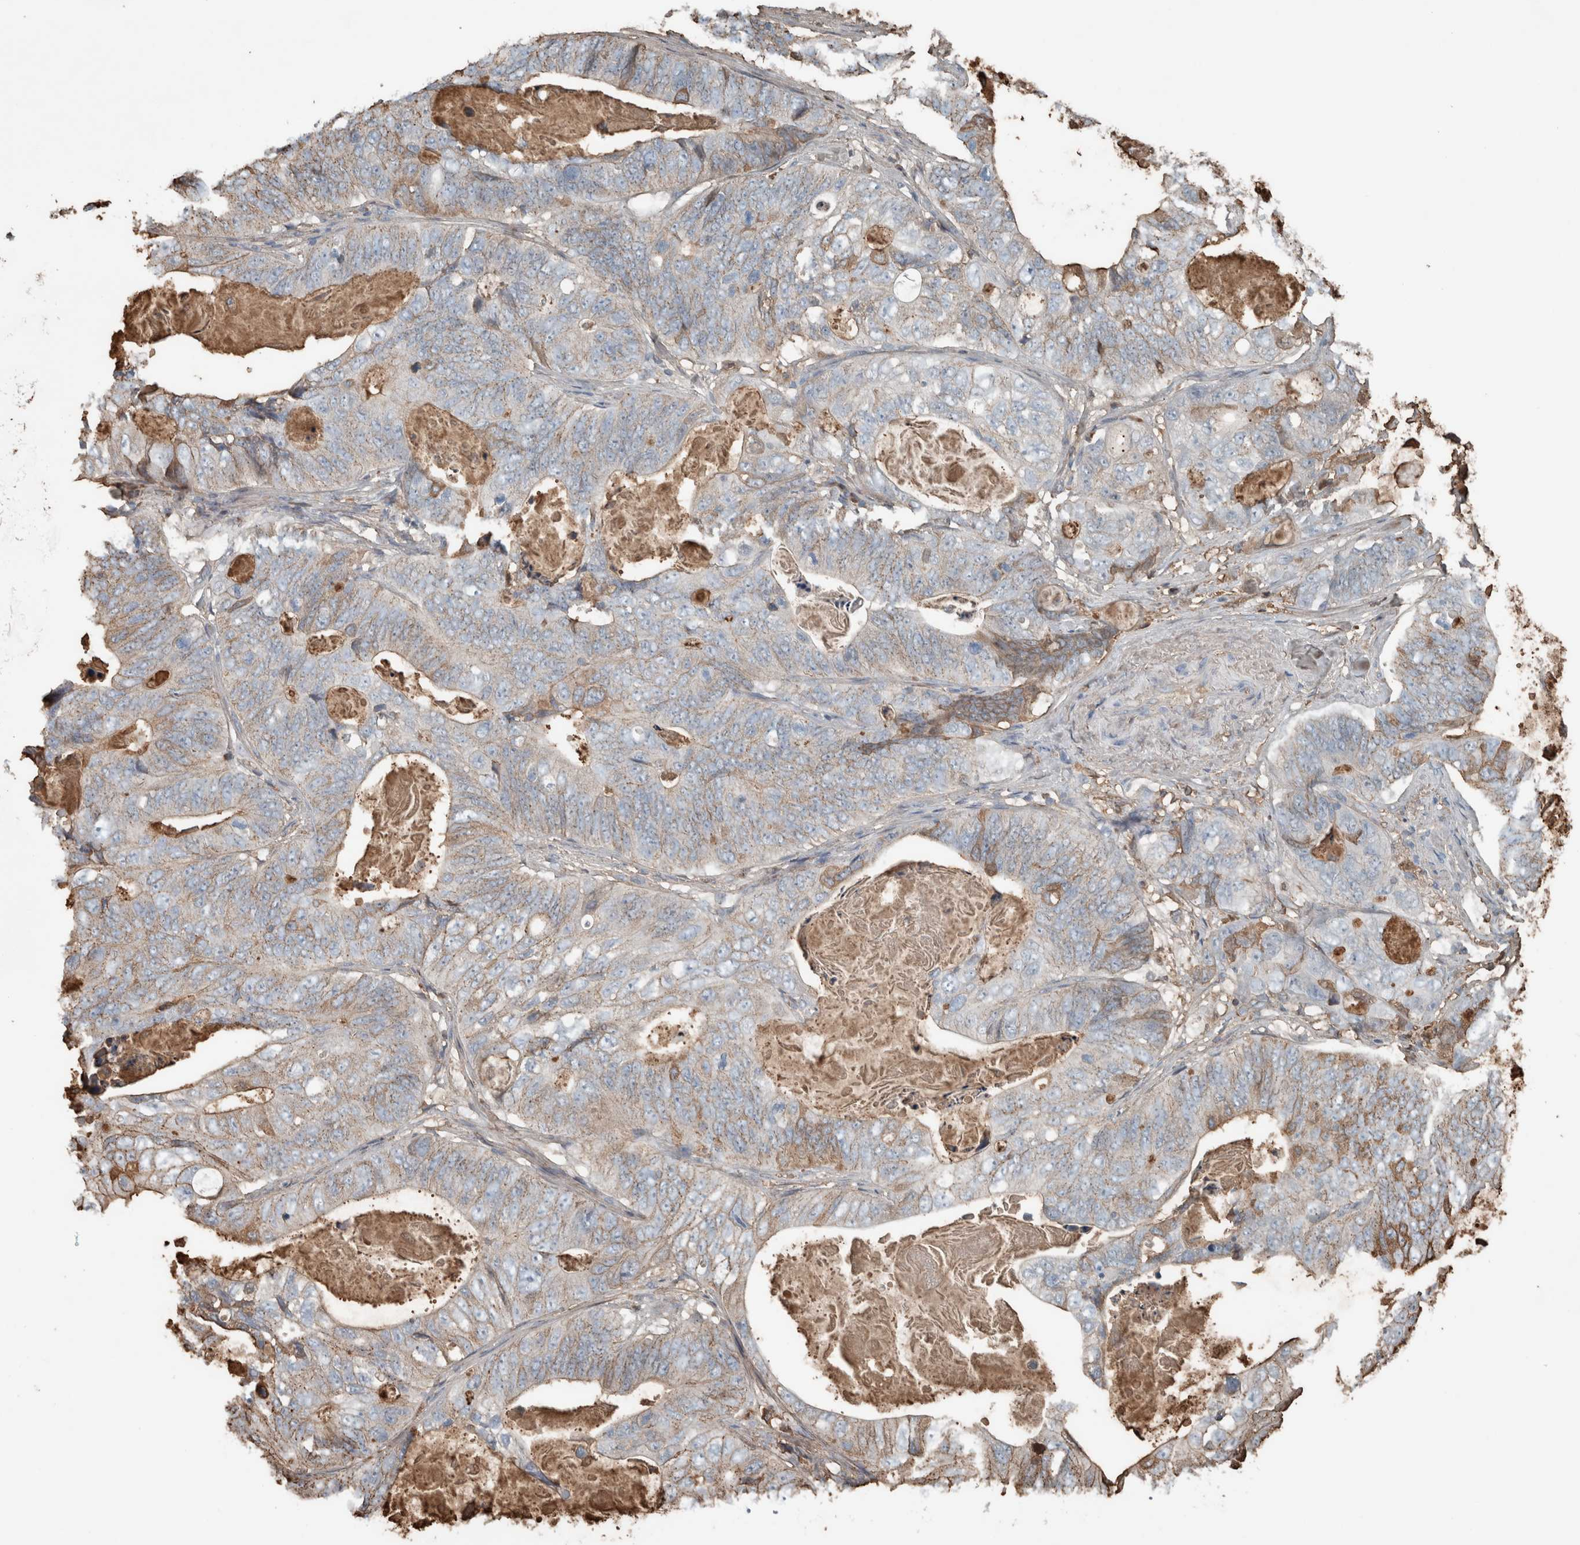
{"staining": {"intensity": "weak", "quantity": "<25%", "location": "cytoplasmic/membranous"}, "tissue": "stomach cancer", "cell_type": "Tumor cells", "image_type": "cancer", "snomed": [{"axis": "morphology", "description": "Normal tissue, NOS"}, {"axis": "morphology", "description": "Adenocarcinoma, NOS"}, {"axis": "topography", "description": "Stomach"}], "caption": "This is an immunohistochemistry (IHC) micrograph of stomach cancer (adenocarcinoma). There is no expression in tumor cells.", "gene": "USP34", "patient": {"sex": "female", "age": 89}}